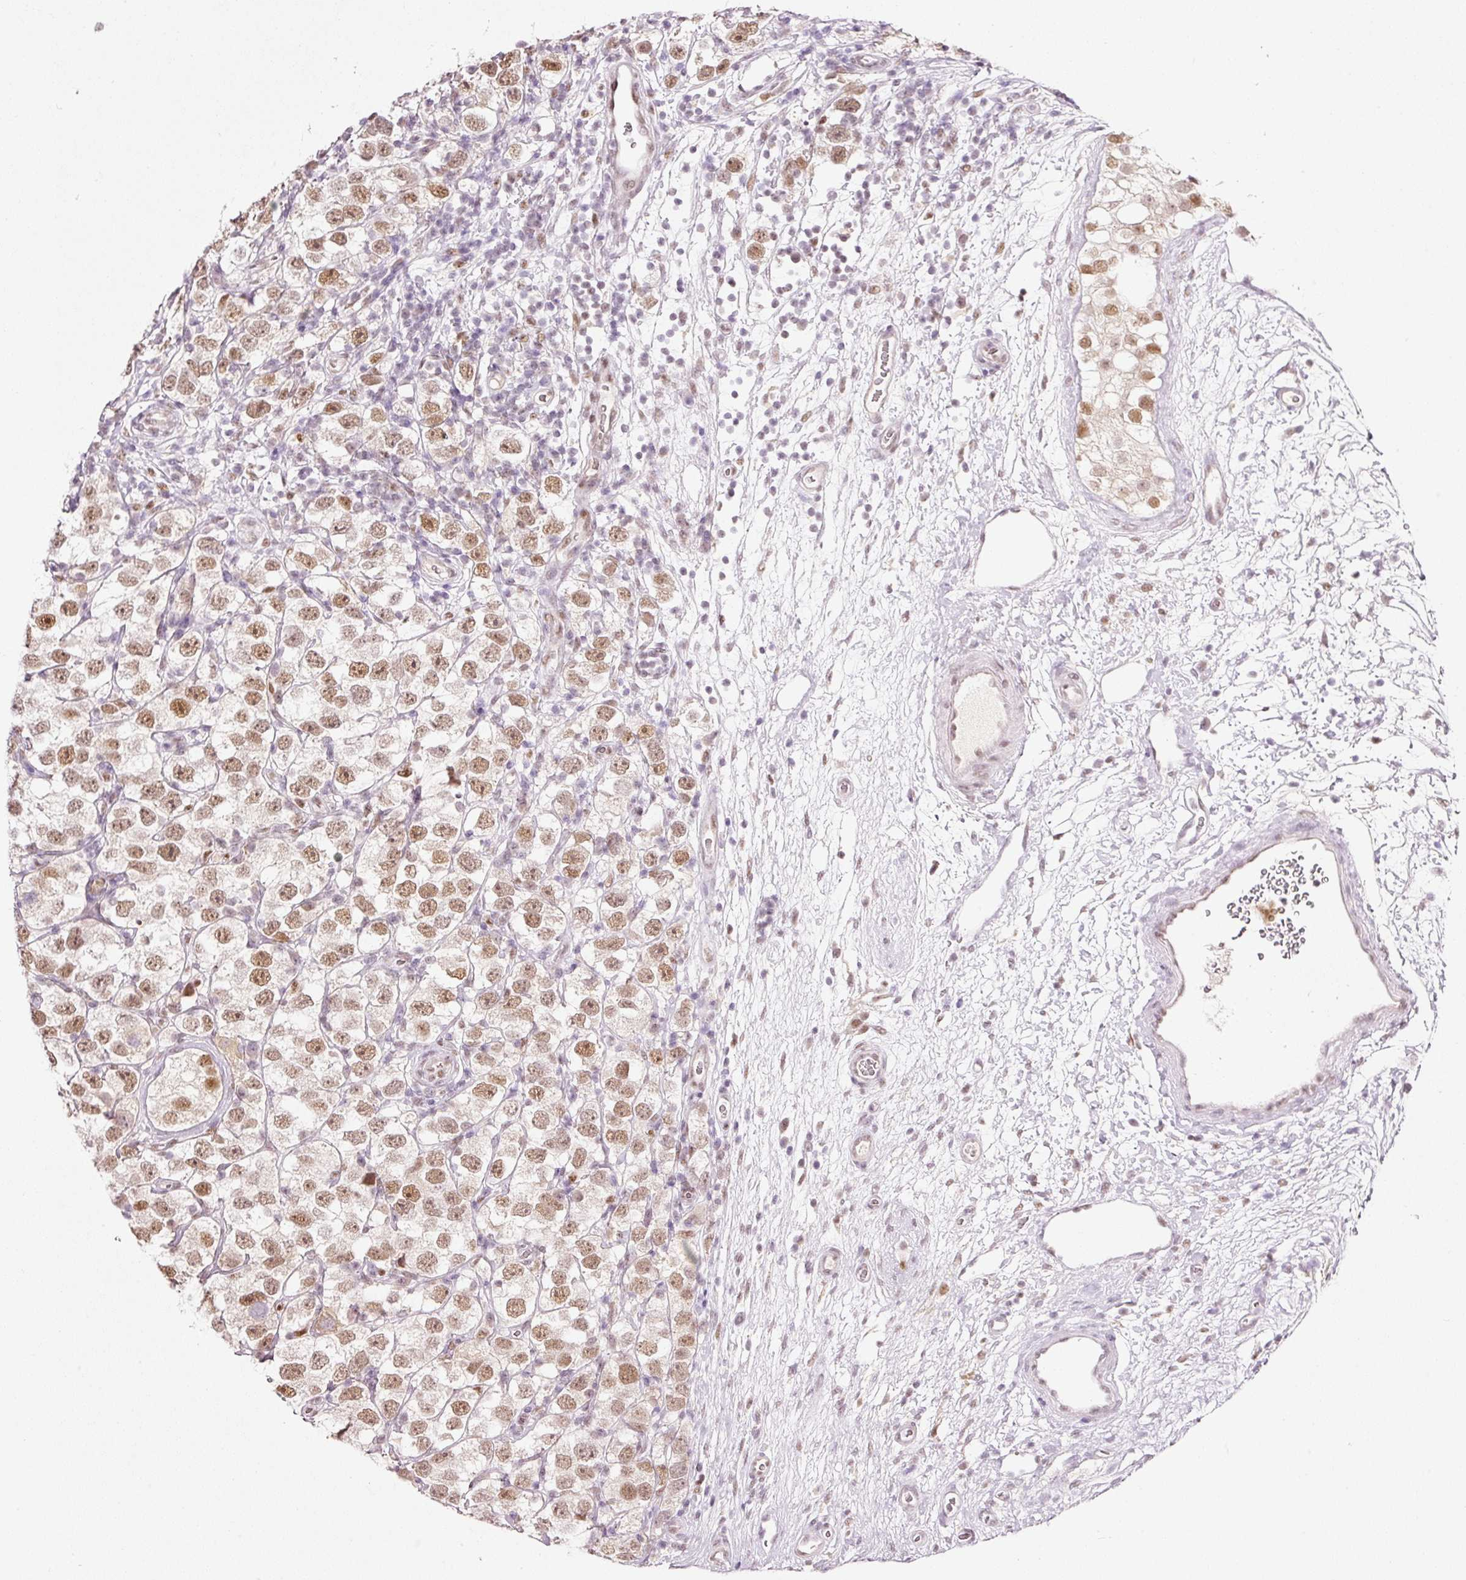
{"staining": {"intensity": "moderate", "quantity": ">75%", "location": "nuclear"}, "tissue": "testis cancer", "cell_type": "Tumor cells", "image_type": "cancer", "snomed": [{"axis": "morphology", "description": "Seminoma, NOS"}, {"axis": "topography", "description": "Testis"}], "caption": "Moderate nuclear staining for a protein is present in about >75% of tumor cells of testis cancer (seminoma) using IHC.", "gene": "FSTL3", "patient": {"sex": "male", "age": 26}}